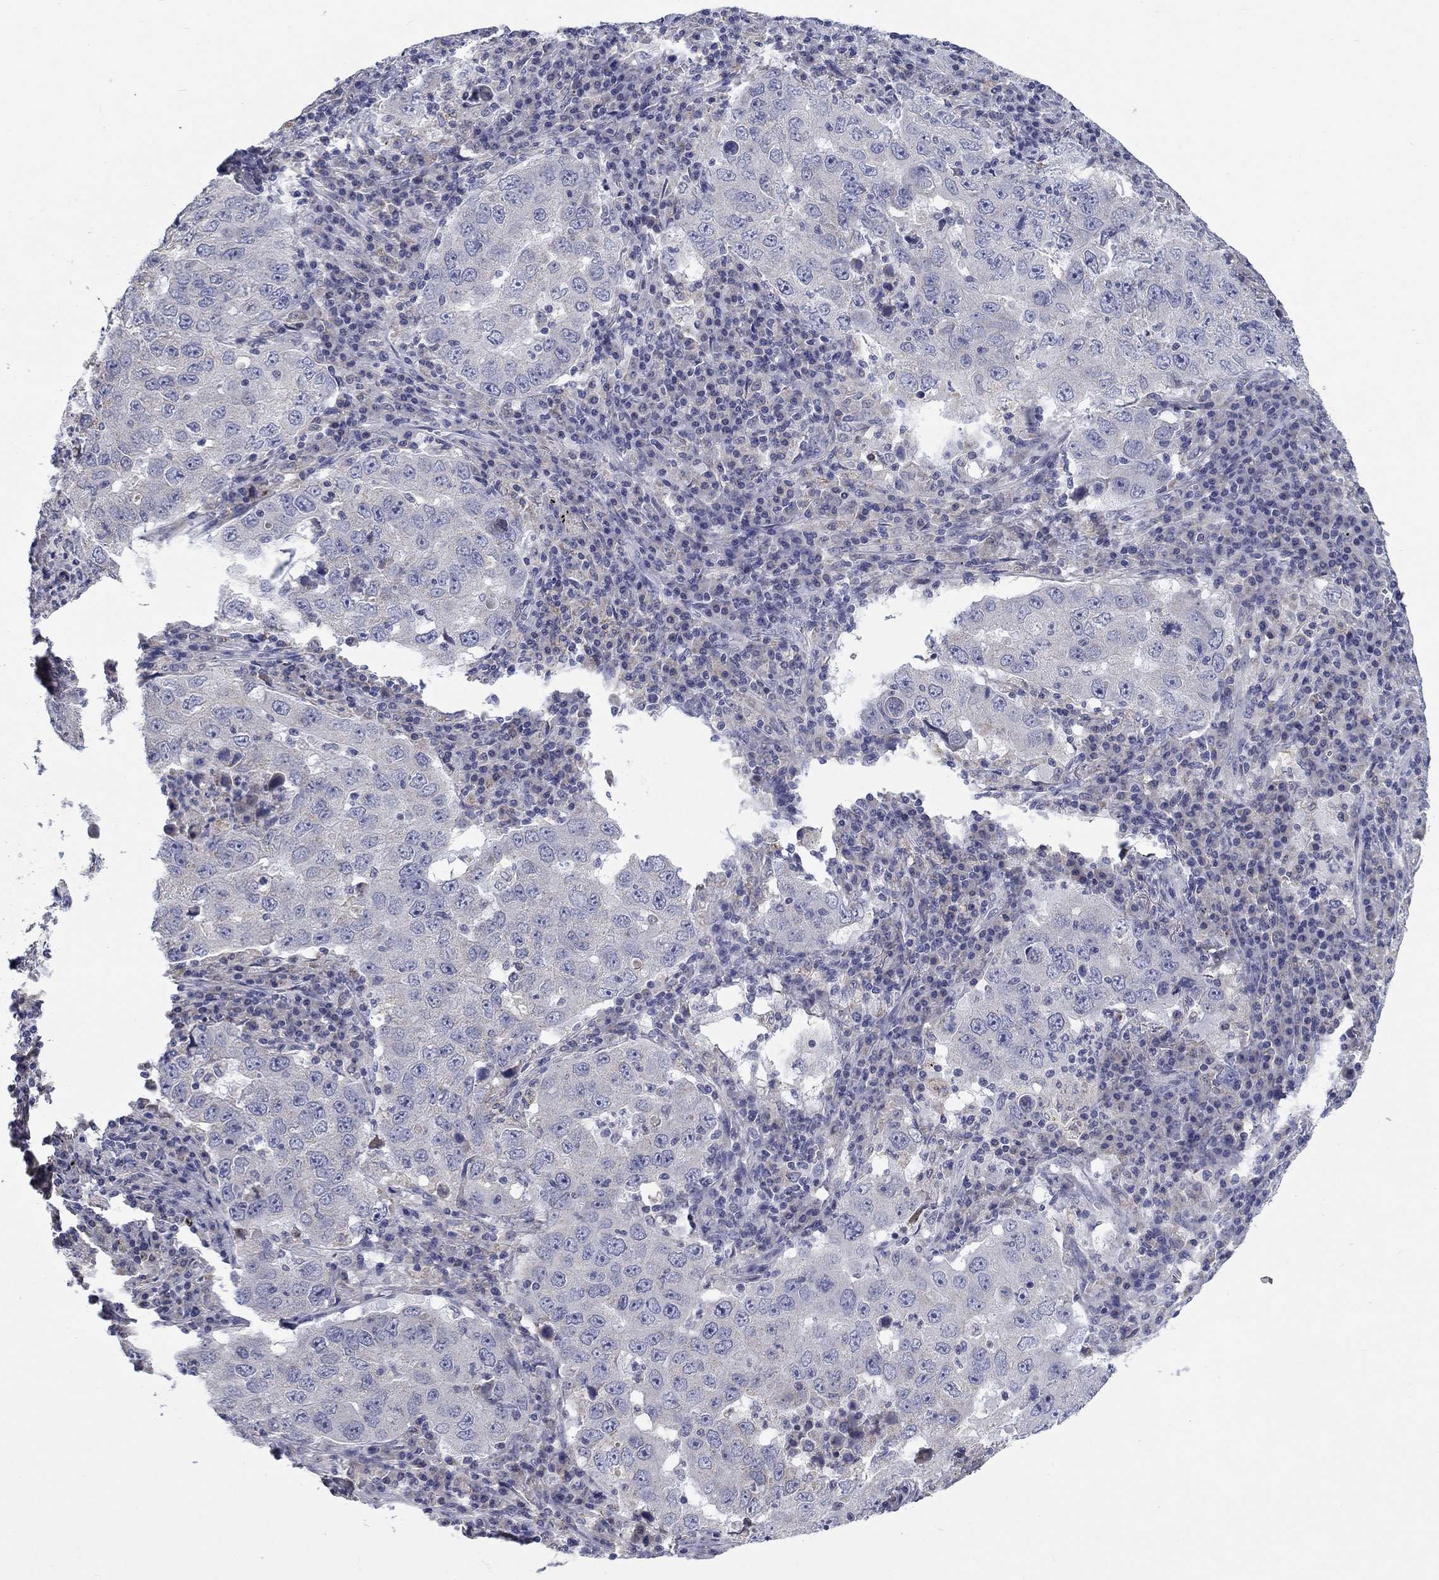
{"staining": {"intensity": "negative", "quantity": "none", "location": "none"}, "tissue": "lung cancer", "cell_type": "Tumor cells", "image_type": "cancer", "snomed": [{"axis": "morphology", "description": "Adenocarcinoma, NOS"}, {"axis": "topography", "description": "Lung"}], "caption": "Protein analysis of lung cancer (adenocarcinoma) demonstrates no significant staining in tumor cells. (Brightfield microscopy of DAB (3,3'-diaminobenzidine) immunohistochemistry (IHC) at high magnification).", "gene": "FRK", "patient": {"sex": "male", "age": 73}}